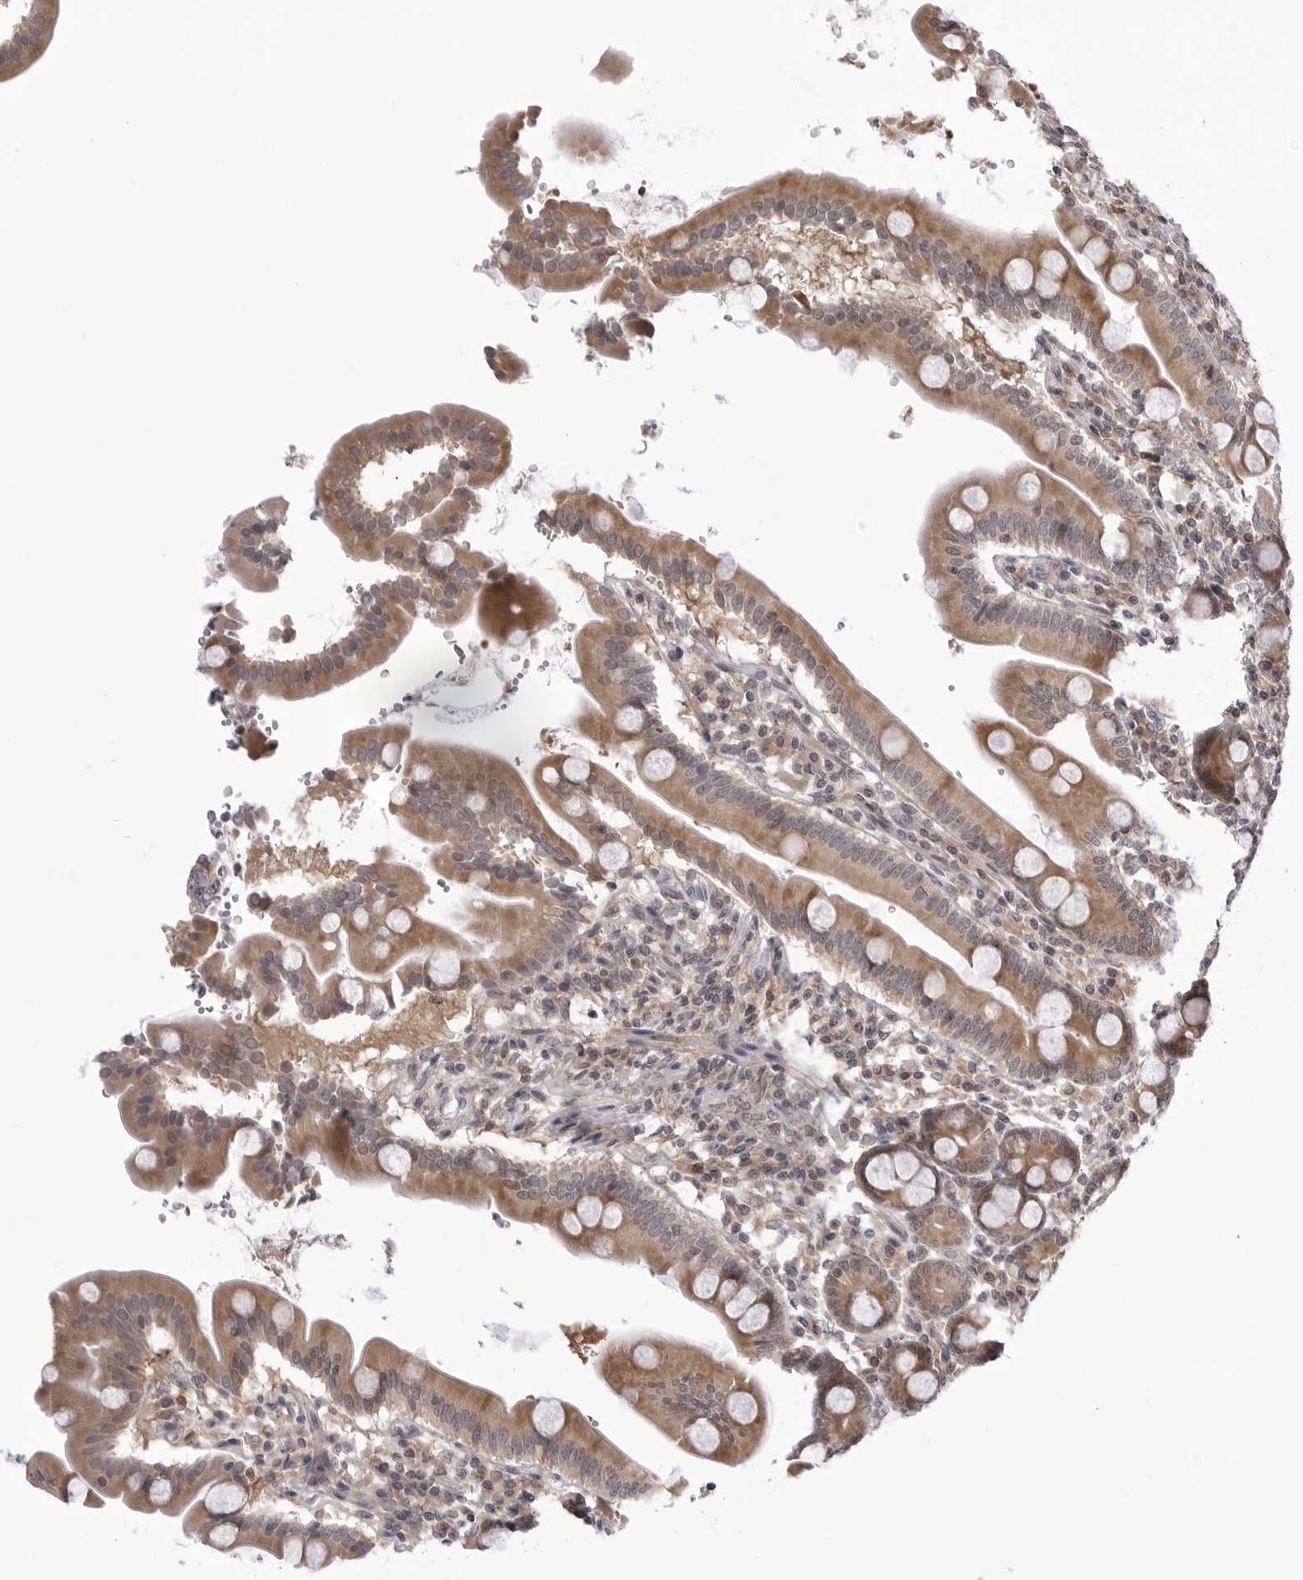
{"staining": {"intensity": "moderate", "quantity": ">75%", "location": "cytoplasmic/membranous"}, "tissue": "duodenum", "cell_type": "Glandular cells", "image_type": "normal", "snomed": [{"axis": "morphology", "description": "Normal tissue, NOS"}, {"axis": "topography", "description": "Duodenum"}], "caption": "High-power microscopy captured an immunohistochemistry histopathology image of unremarkable duodenum, revealing moderate cytoplasmic/membranous positivity in about >75% of glandular cells.", "gene": "PTK2B", "patient": {"sex": "male", "age": 50}}